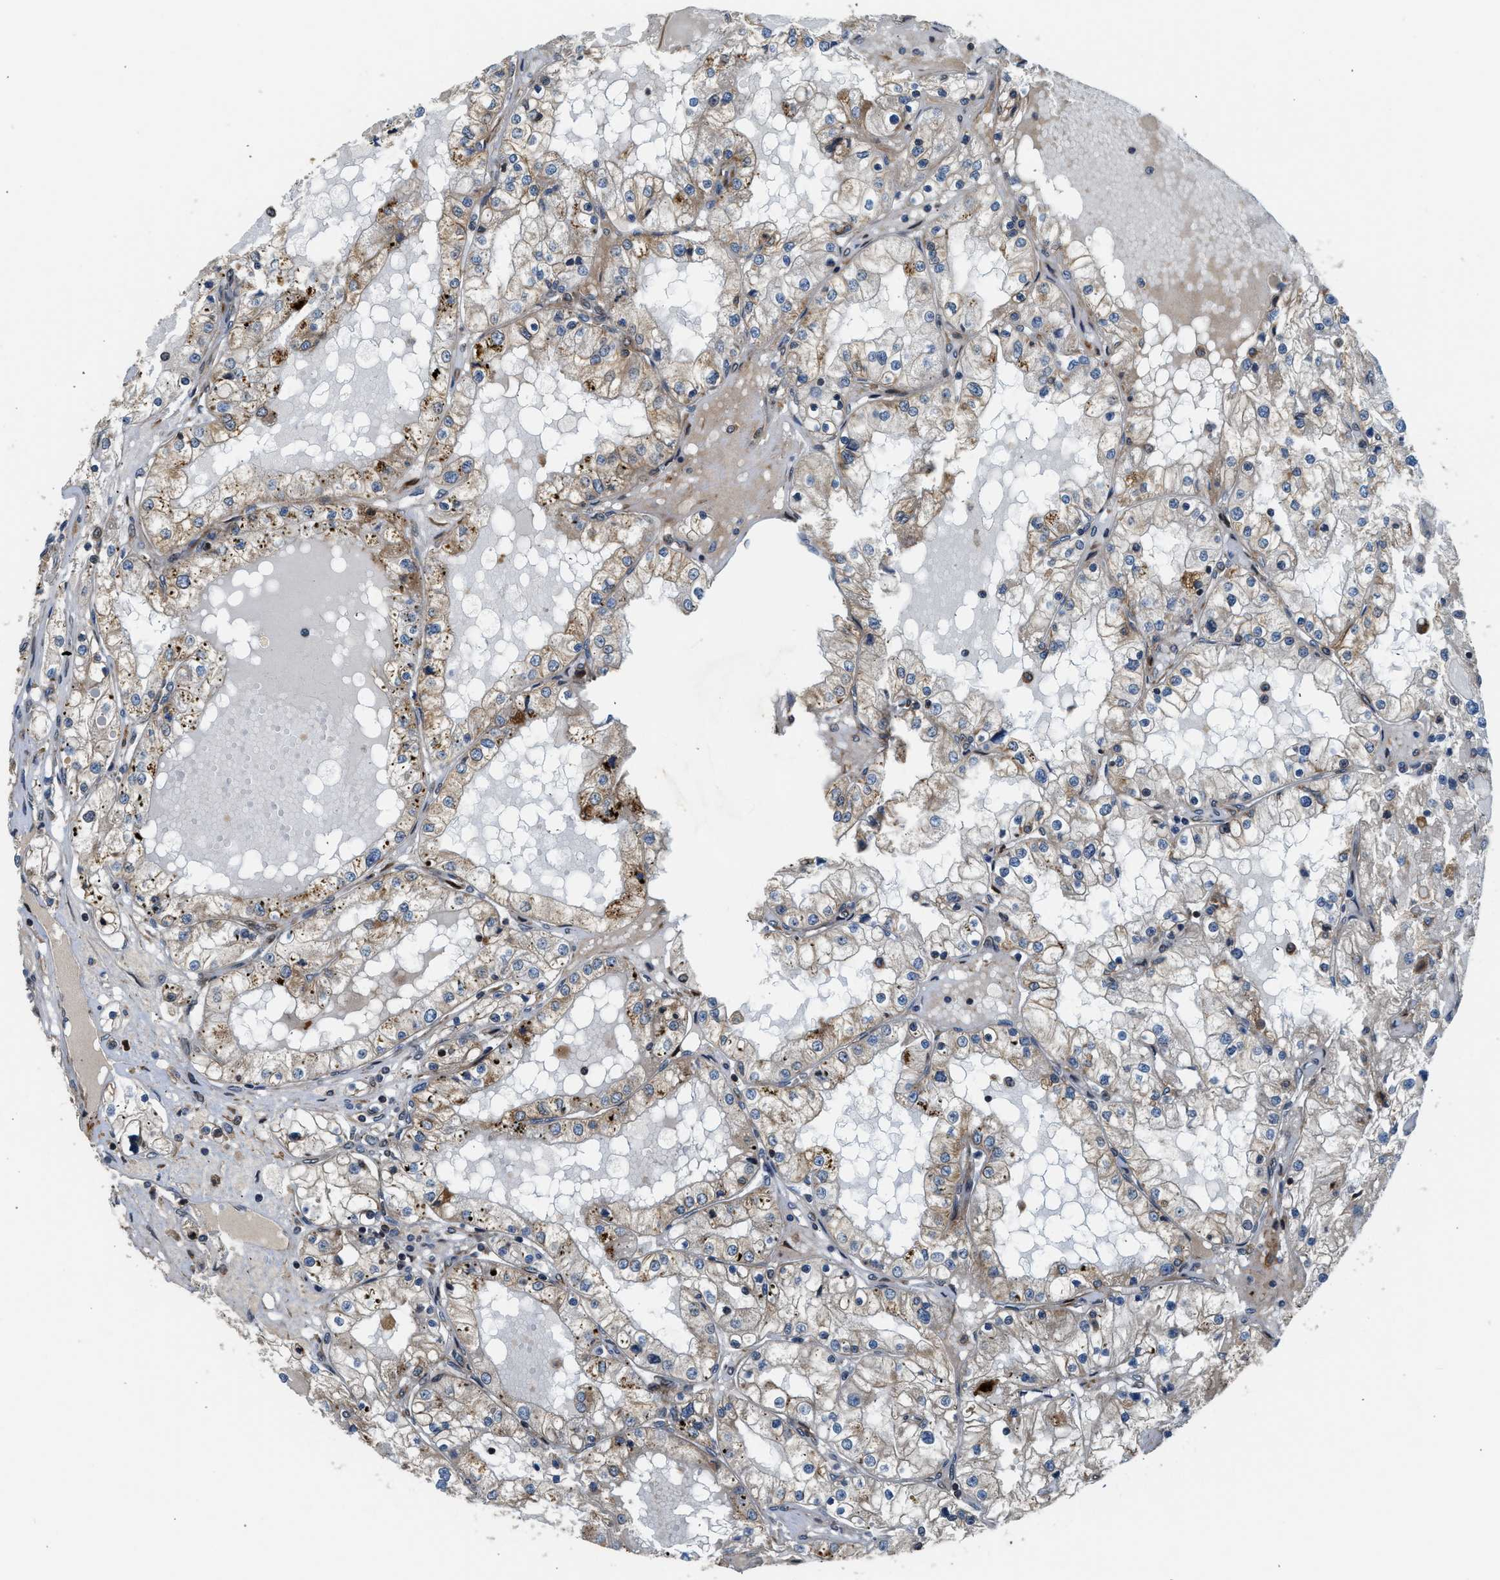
{"staining": {"intensity": "weak", "quantity": "<25%", "location": "cytoplasmic/membranous"}, "tissue": "renal cancer", "cell_type": "Tumor cells", "image_type": "cancer", "snomed": [{"axis": "morphology", "description": "Adenocarcinoma, NOS"}, {"axis": "topography", "description": "Kidney"}], "caption": "This image is of adenocarcinoma (renal) stained with immunohistochemistry to label a protein in brown with the nuclei are counter-stained blue. There is no staining in tumor cells.", "gene": "RETREG3", "patient": {"sex": "male", "age": 68}}